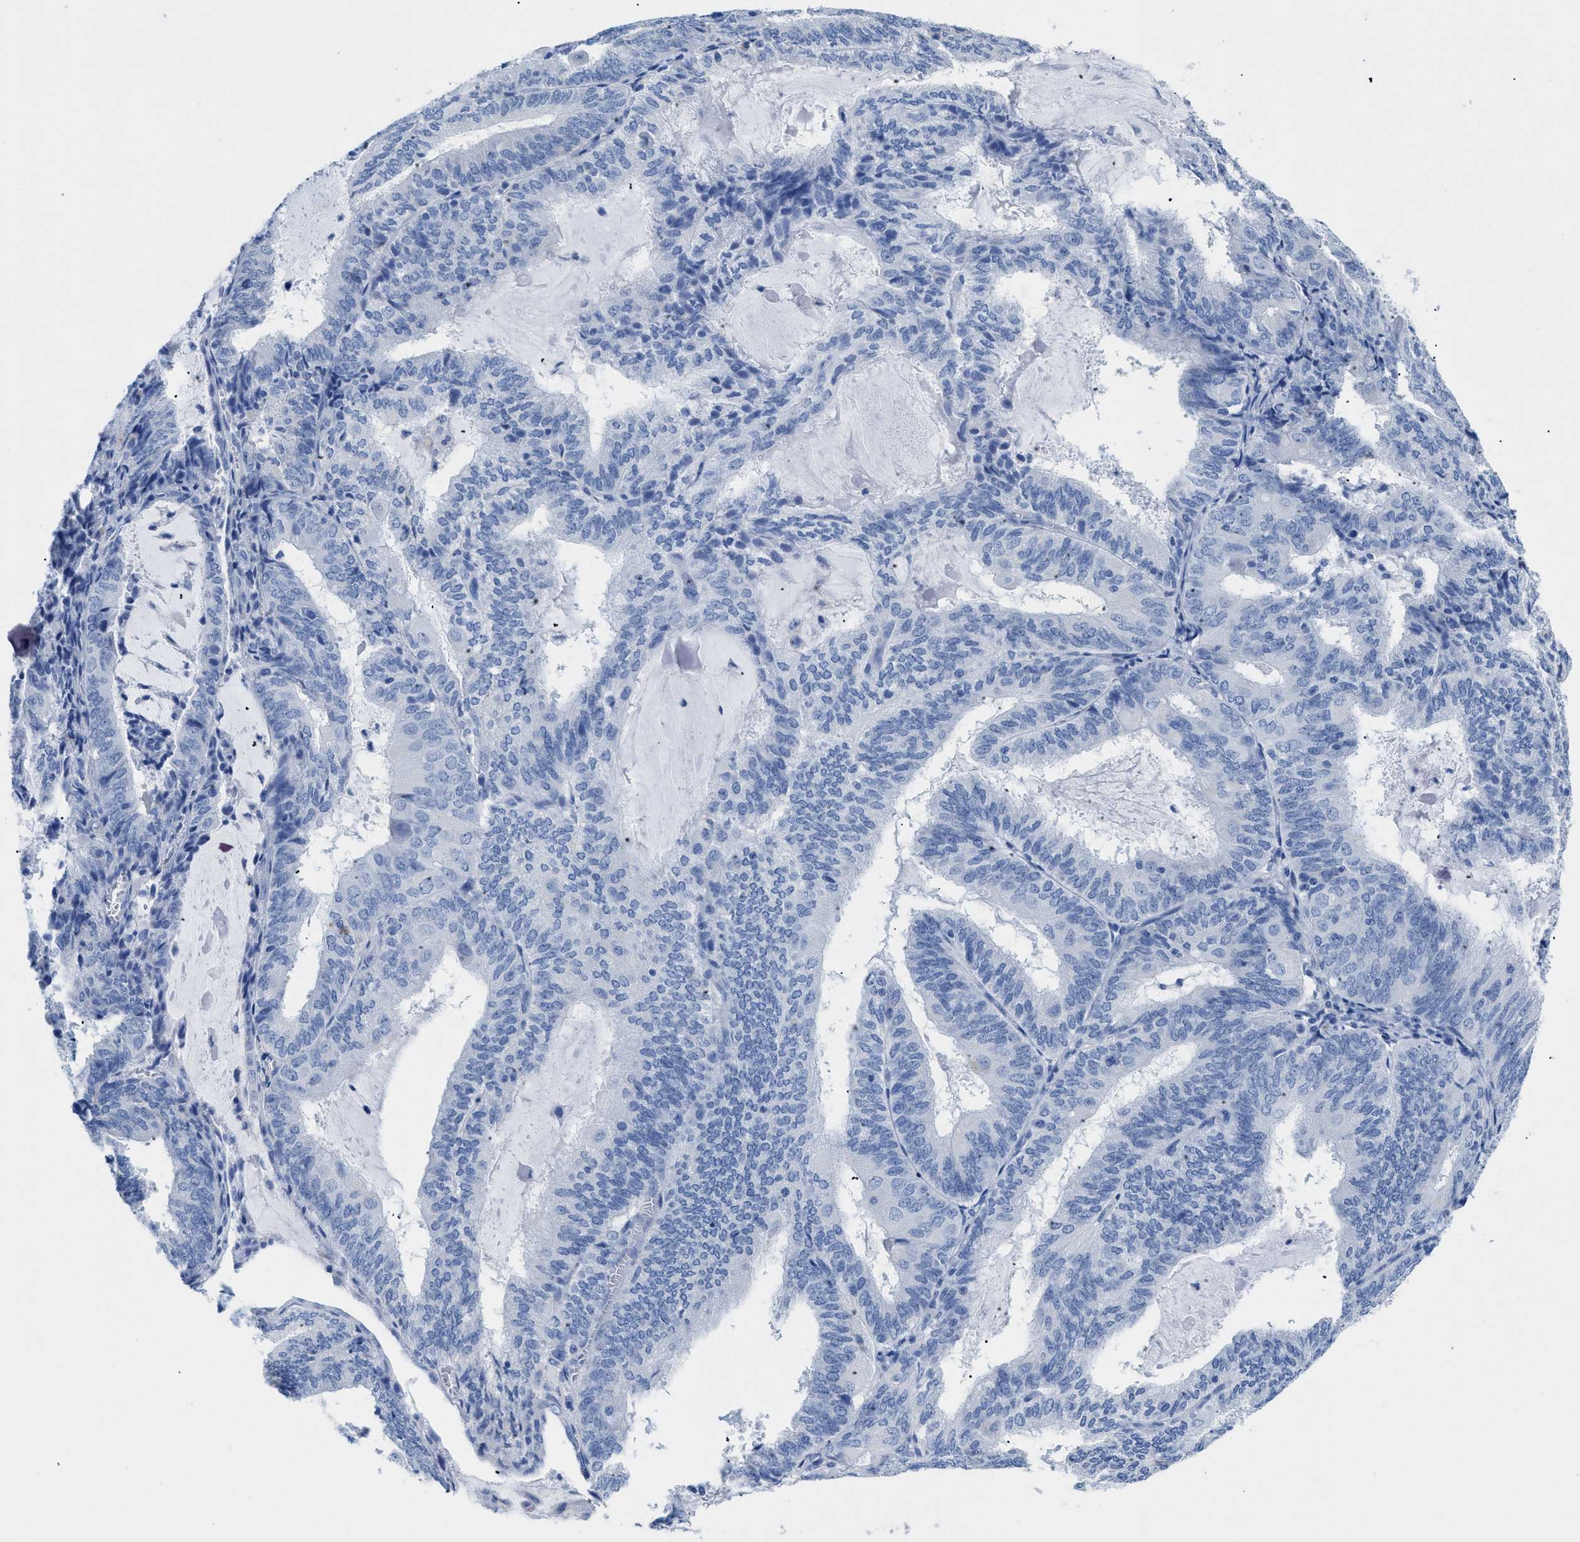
{"staining": {"intensity": "negative", "quantity": "none", "location": "none"}, "tissue": "endometrial cancer", "cell_type": "Tumor cells", "image_type": "cancer", "snomed": [{"axis": "morphology", "description": "Adenocarcinoma, NOS"}, {"axis": "topography", "description": "Endometrium"}], "caption": "DAB immunohistochemical staining of human adenocarcinoma (endometrial) reveals no significant positivity in tumor cells.", "gene": "APOBEC2", "patient": {"sex": "female", "age": 81}}